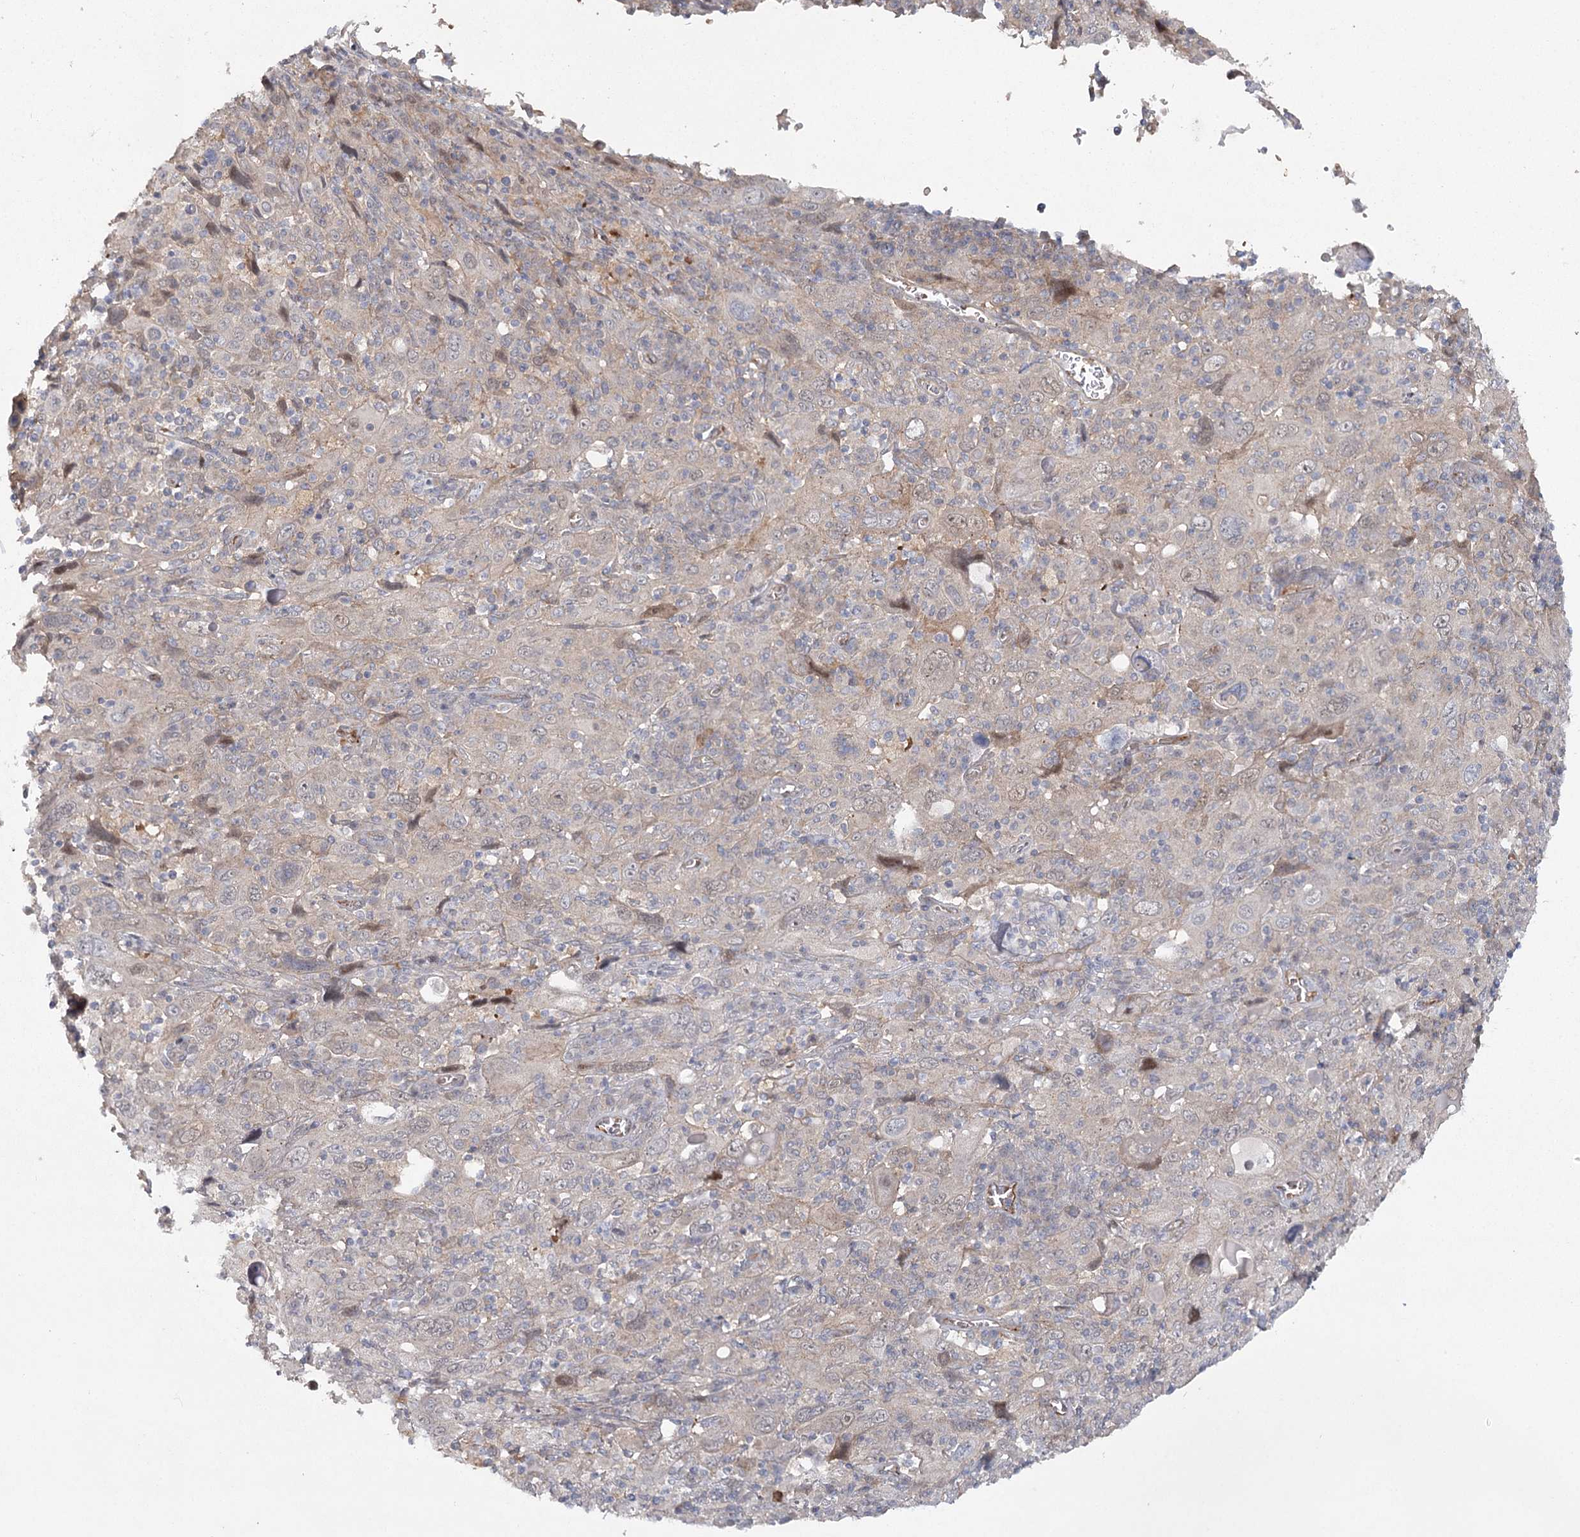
{"staining": {"intensity": "negative", "quantity": "none", "location": "none"}, "tissue": "cervical cancer", "cell_type": "Tumor cells", "image_type": "cancer", "snomed": [{"axis": "morphology", "description": "Squamous cell carcinoma, NOS"}, {"axis": "topography", "description": "Cervix"}], "caption": "Tumor cells are negative for brown protein staining in cervical cancer.", "gene": "MAP3K13", "patient": {"sex": "female", "age": 46}}